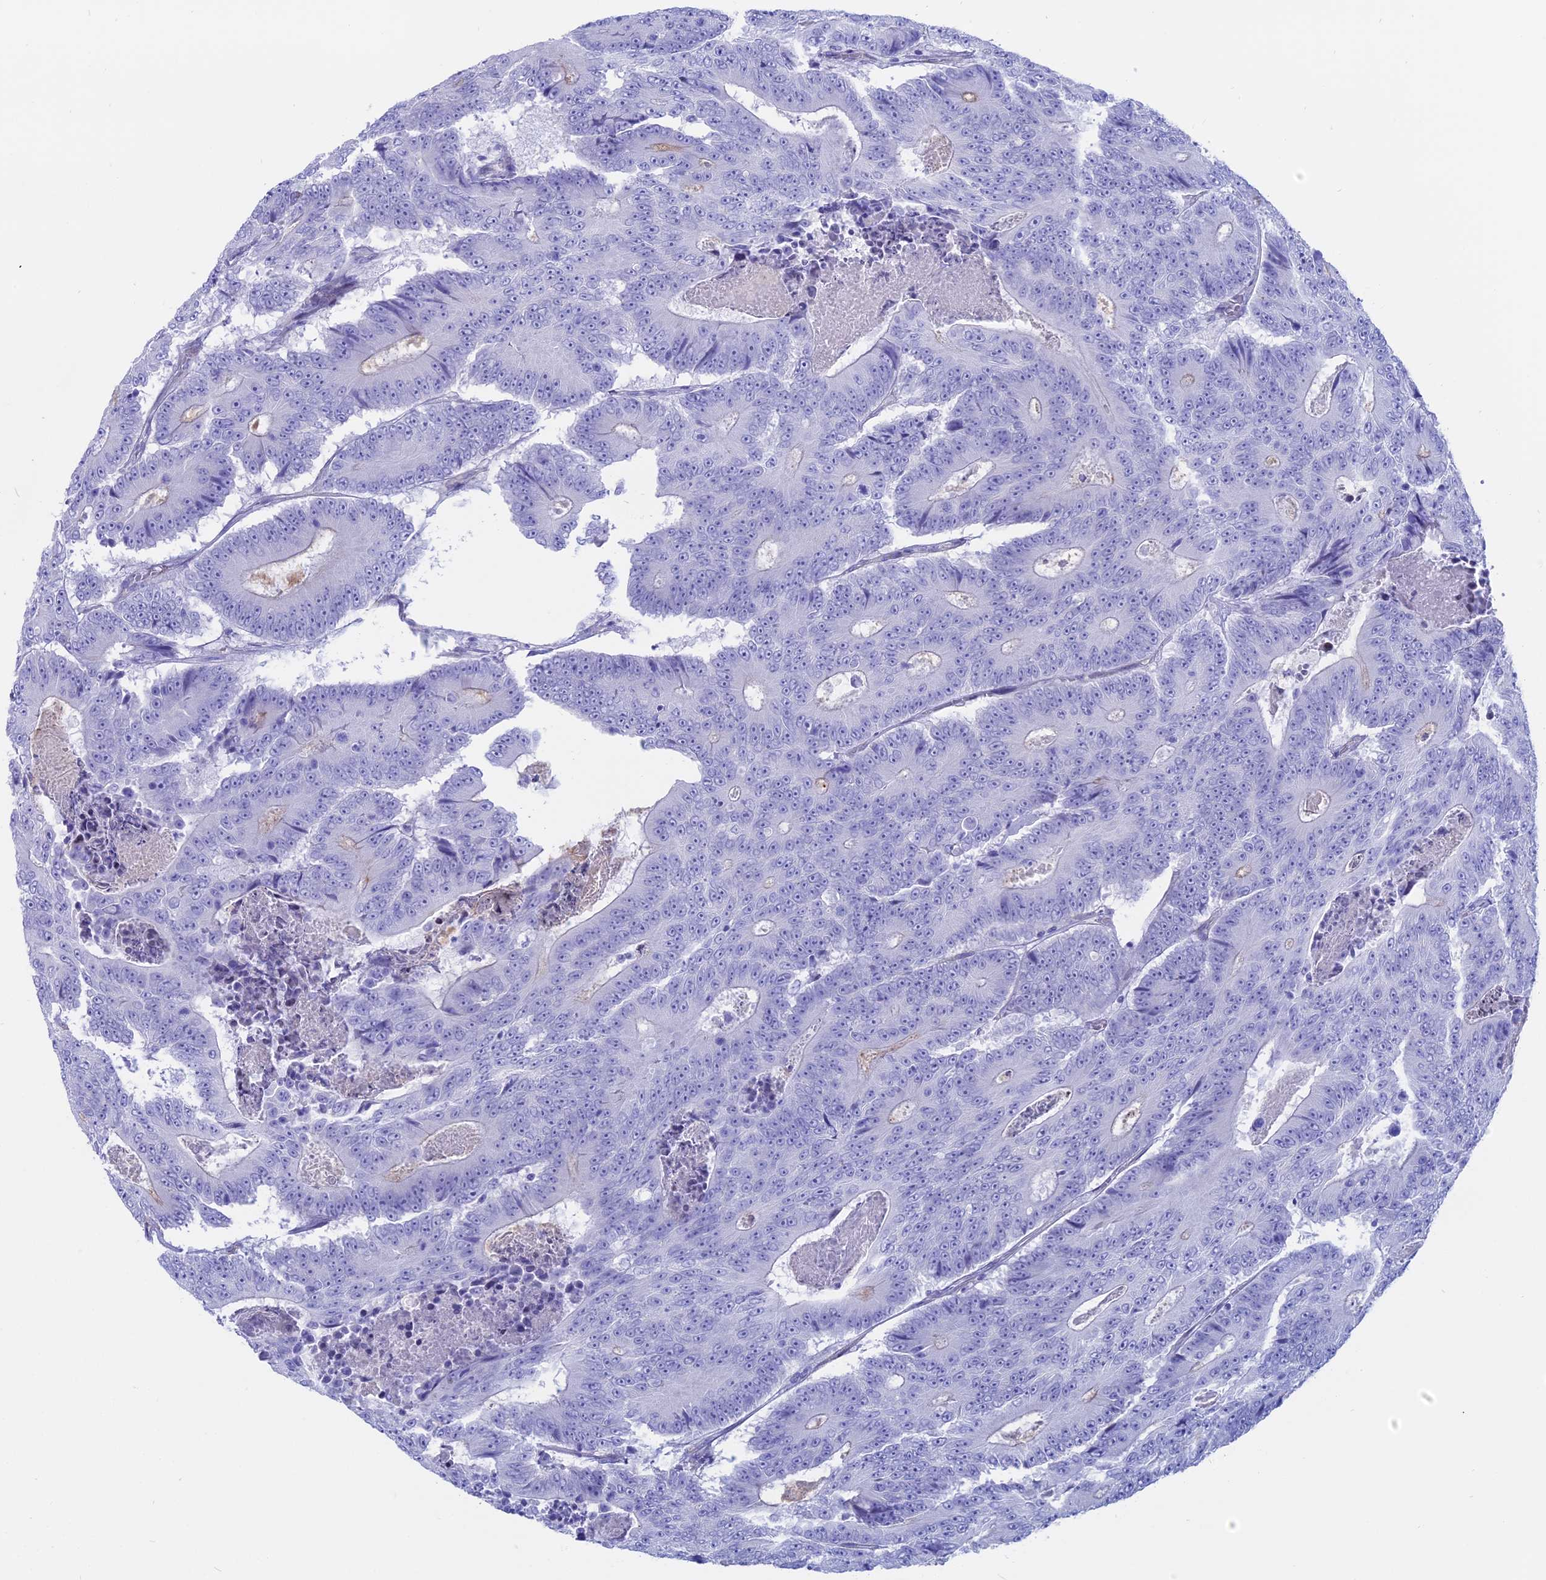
{"staining": {"intensity": "negative", "quantity": "none", "location": "none"}, "tissue": "colorectal cancer", "cell_type": "Tumor cells", "image_type": "cancer", "snomed": [{"axis": "morphology", "description": "Adenocarcinoma, NOS"}, {"axis": "topography", "description": "Colon"}], "caption": "Immunohistochemistry (IHC) of adenocarcinoma (colorectal) shows no expression in tumor cells.", "gene": "OR2AE1", "patient": {"sex": "male", "age": 83}}